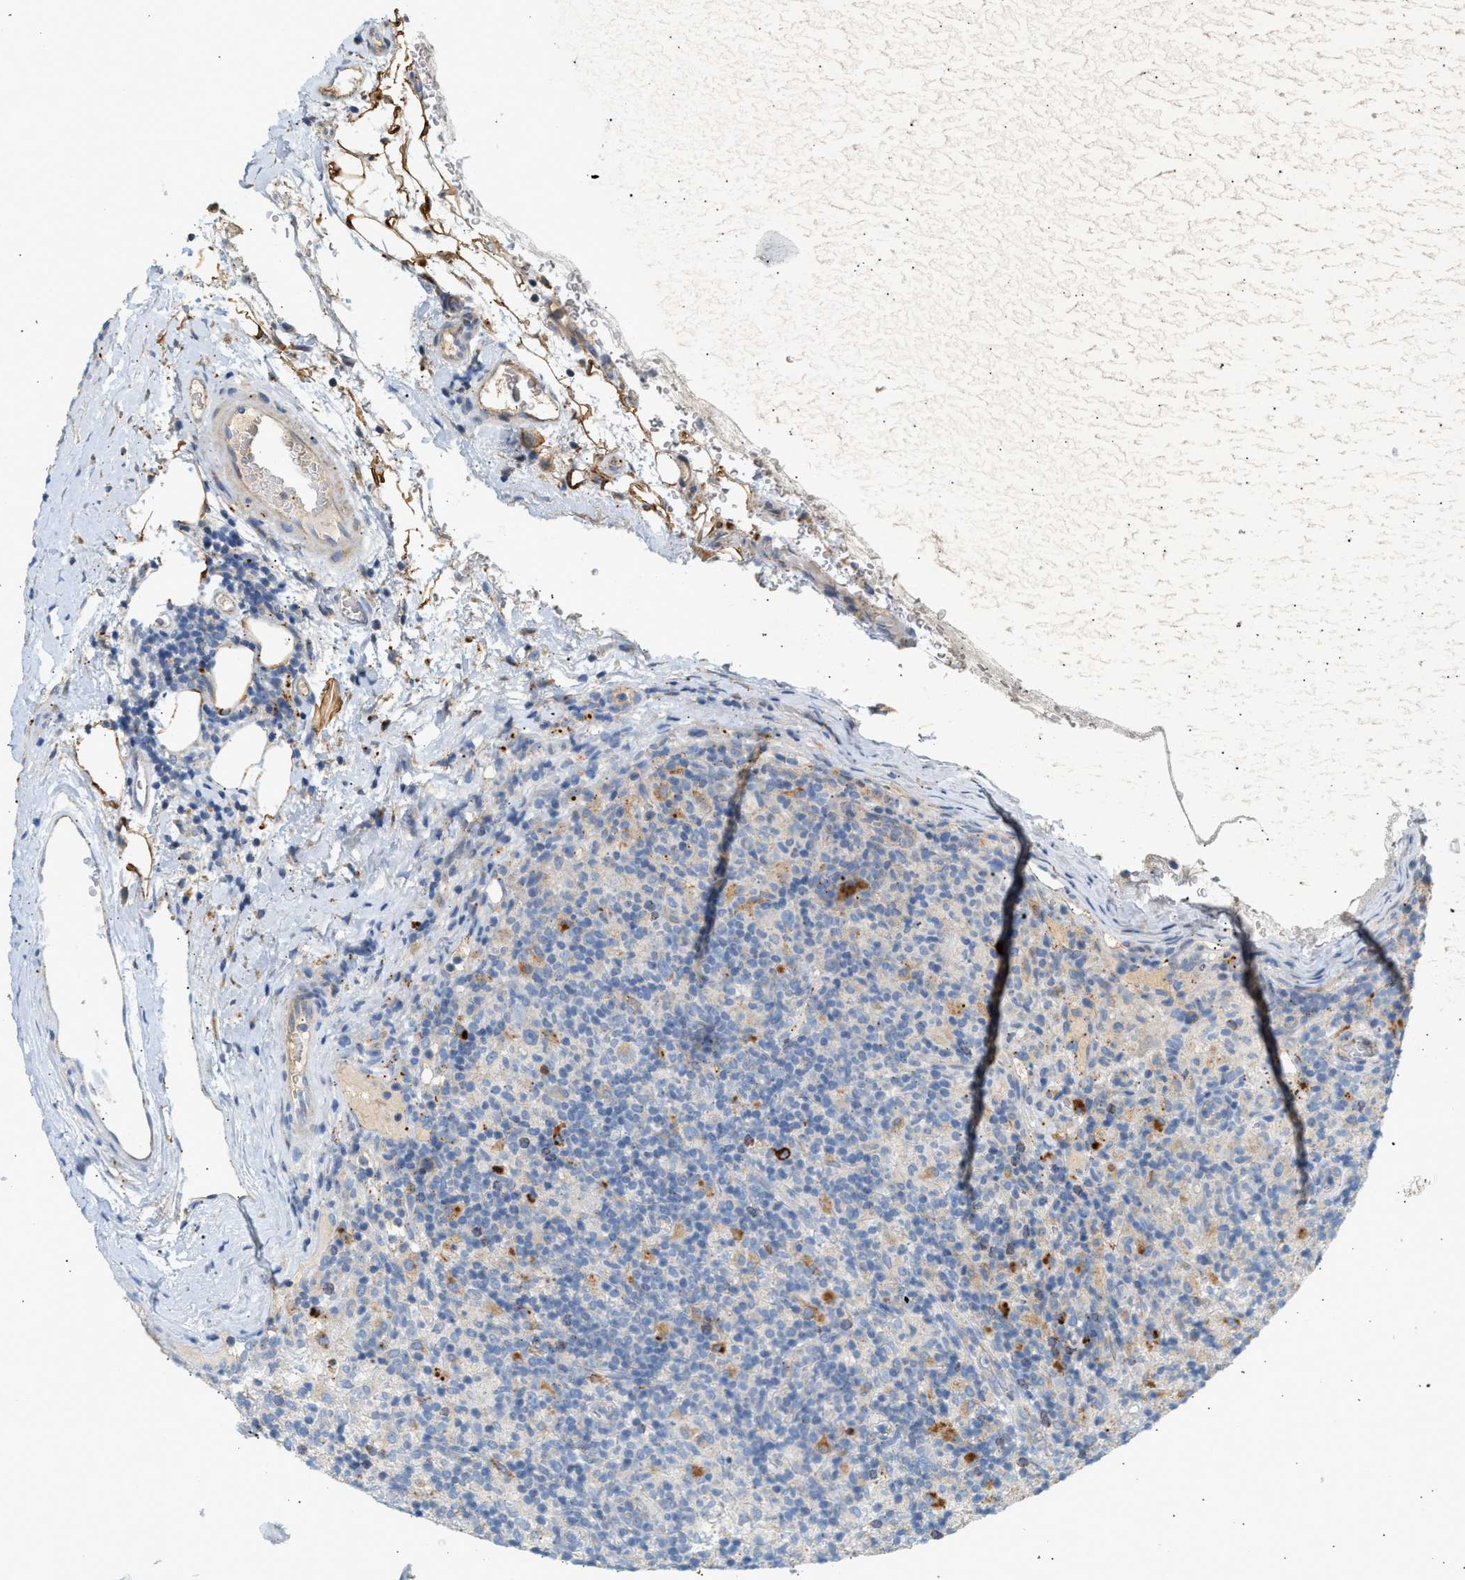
{"staining": {"intensity": "weak", "quantity": "25%-75%", "location": "cytoplasmic/membranous"}, "tissue": "lymphoma", "cell_type": "Tumor cells", "image_type": "cancer", "snomed": [{"axis": "morphology", "description": "Hodgkin's disease, NOS"}, {"axis": "topography", "description": "Lymph node"}], "caption": "Human Hodgkin's disease stained with a protein marker exhibits weak staining in tumor cells.", "gene": "ENTHD1", "patient": {"sex": "male", "age": 70}}